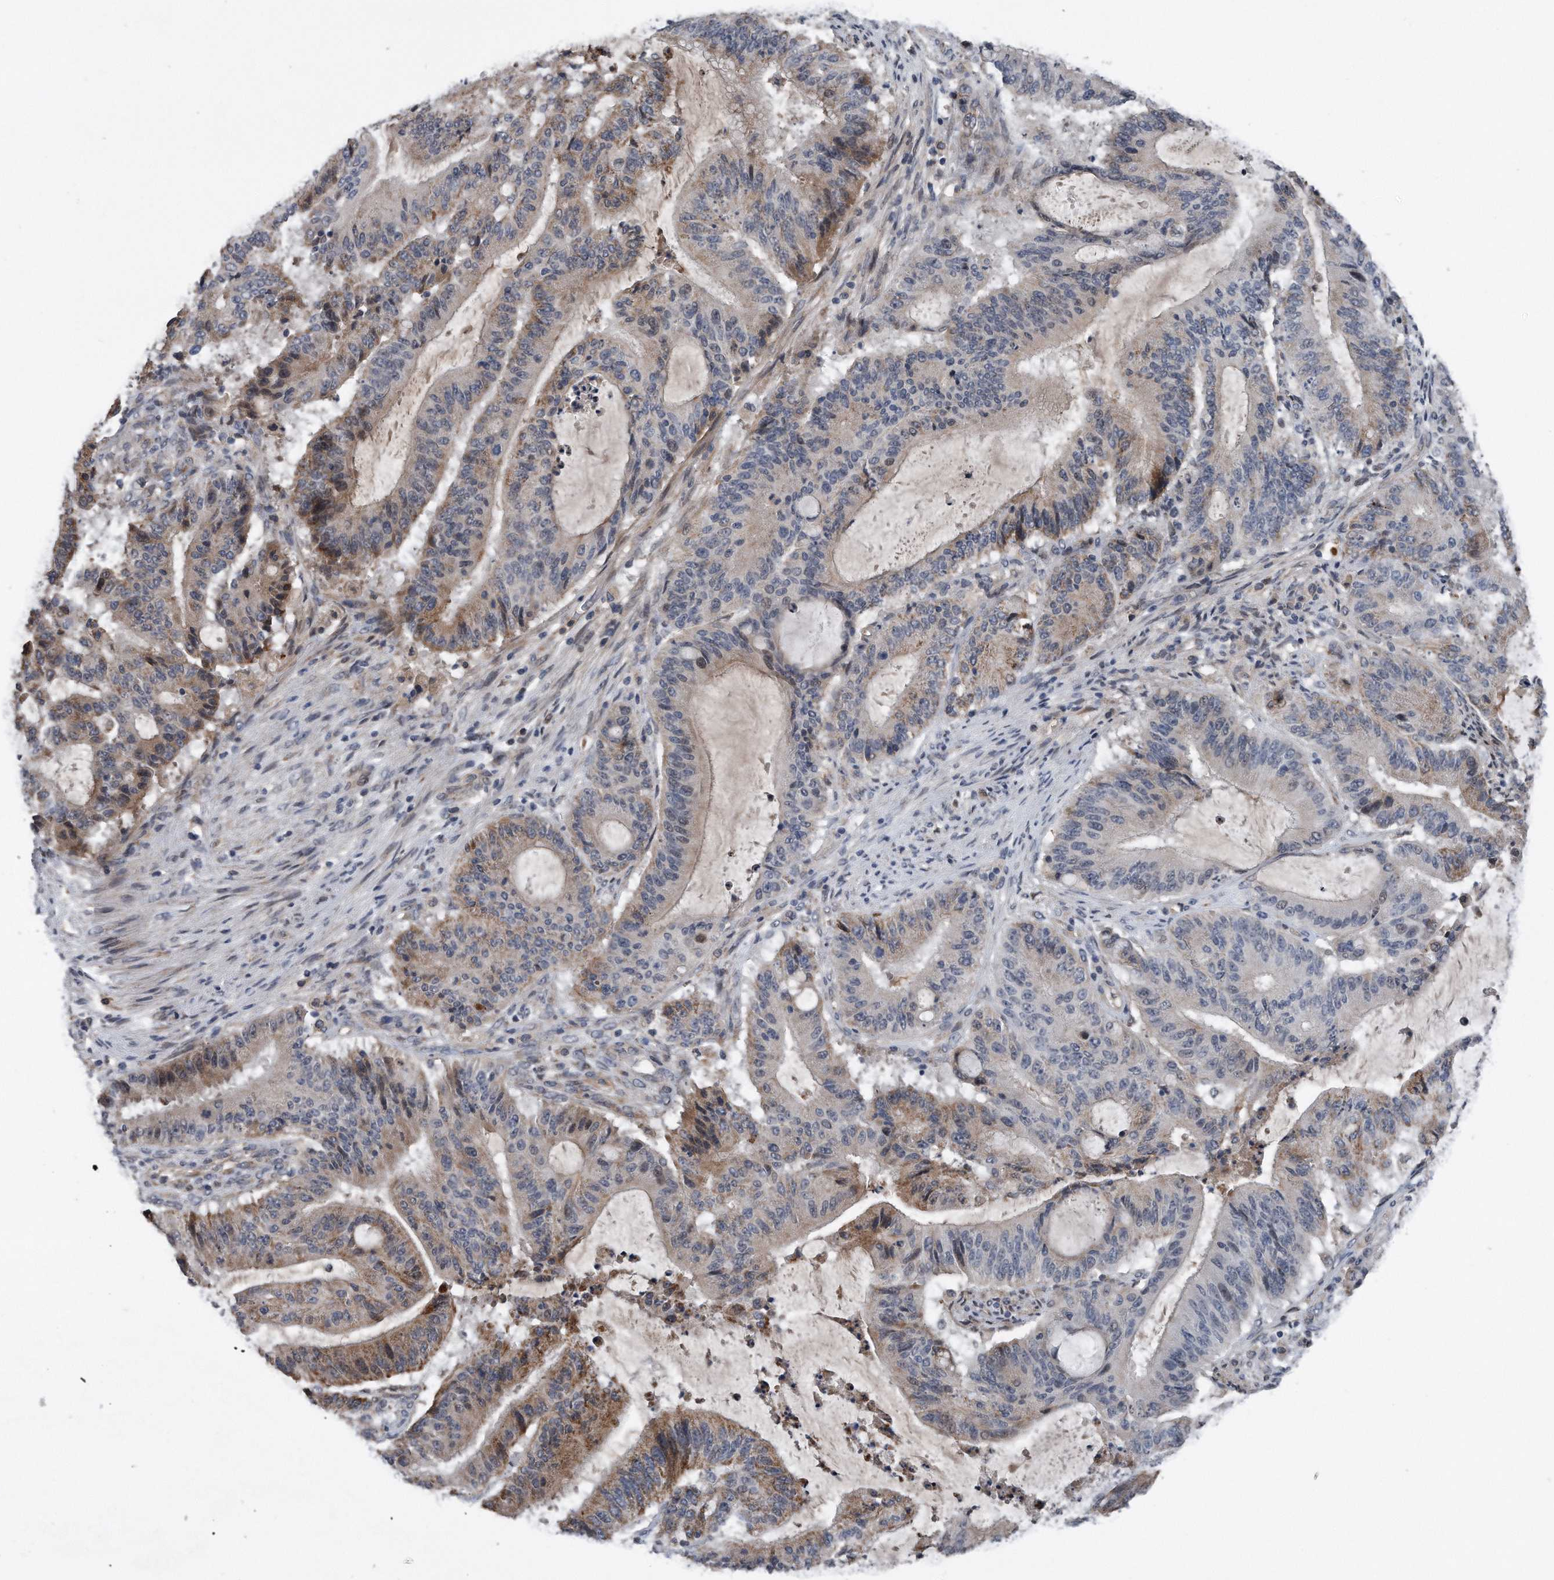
{"staining": {"intensity": "moderate", "quantity": "25%-75%", "location": "cytoplasmic/membranous"}, "tissue": "liver cancer", "cell_type": "Tumor cells", "image_type": "cancer", "snomed": [{"axis": "morphology", "description": "Normal tissue, NOS"}, {"axis": "morphology", "description": "Cholangiocarcinoma"}, {"axis": "topography", "description": "Liver"}, {"axis": "topography", "description": "Peripheral nerve tissue"}], "caption": "The histopathology image shows staining of cholangiocarcinoma (liver), revealing moderate cytoplasmic/membranous protein staining (brown color) within tumor cells.", "gene": "DST", "patient": {"sex": "female", "age": 73}}